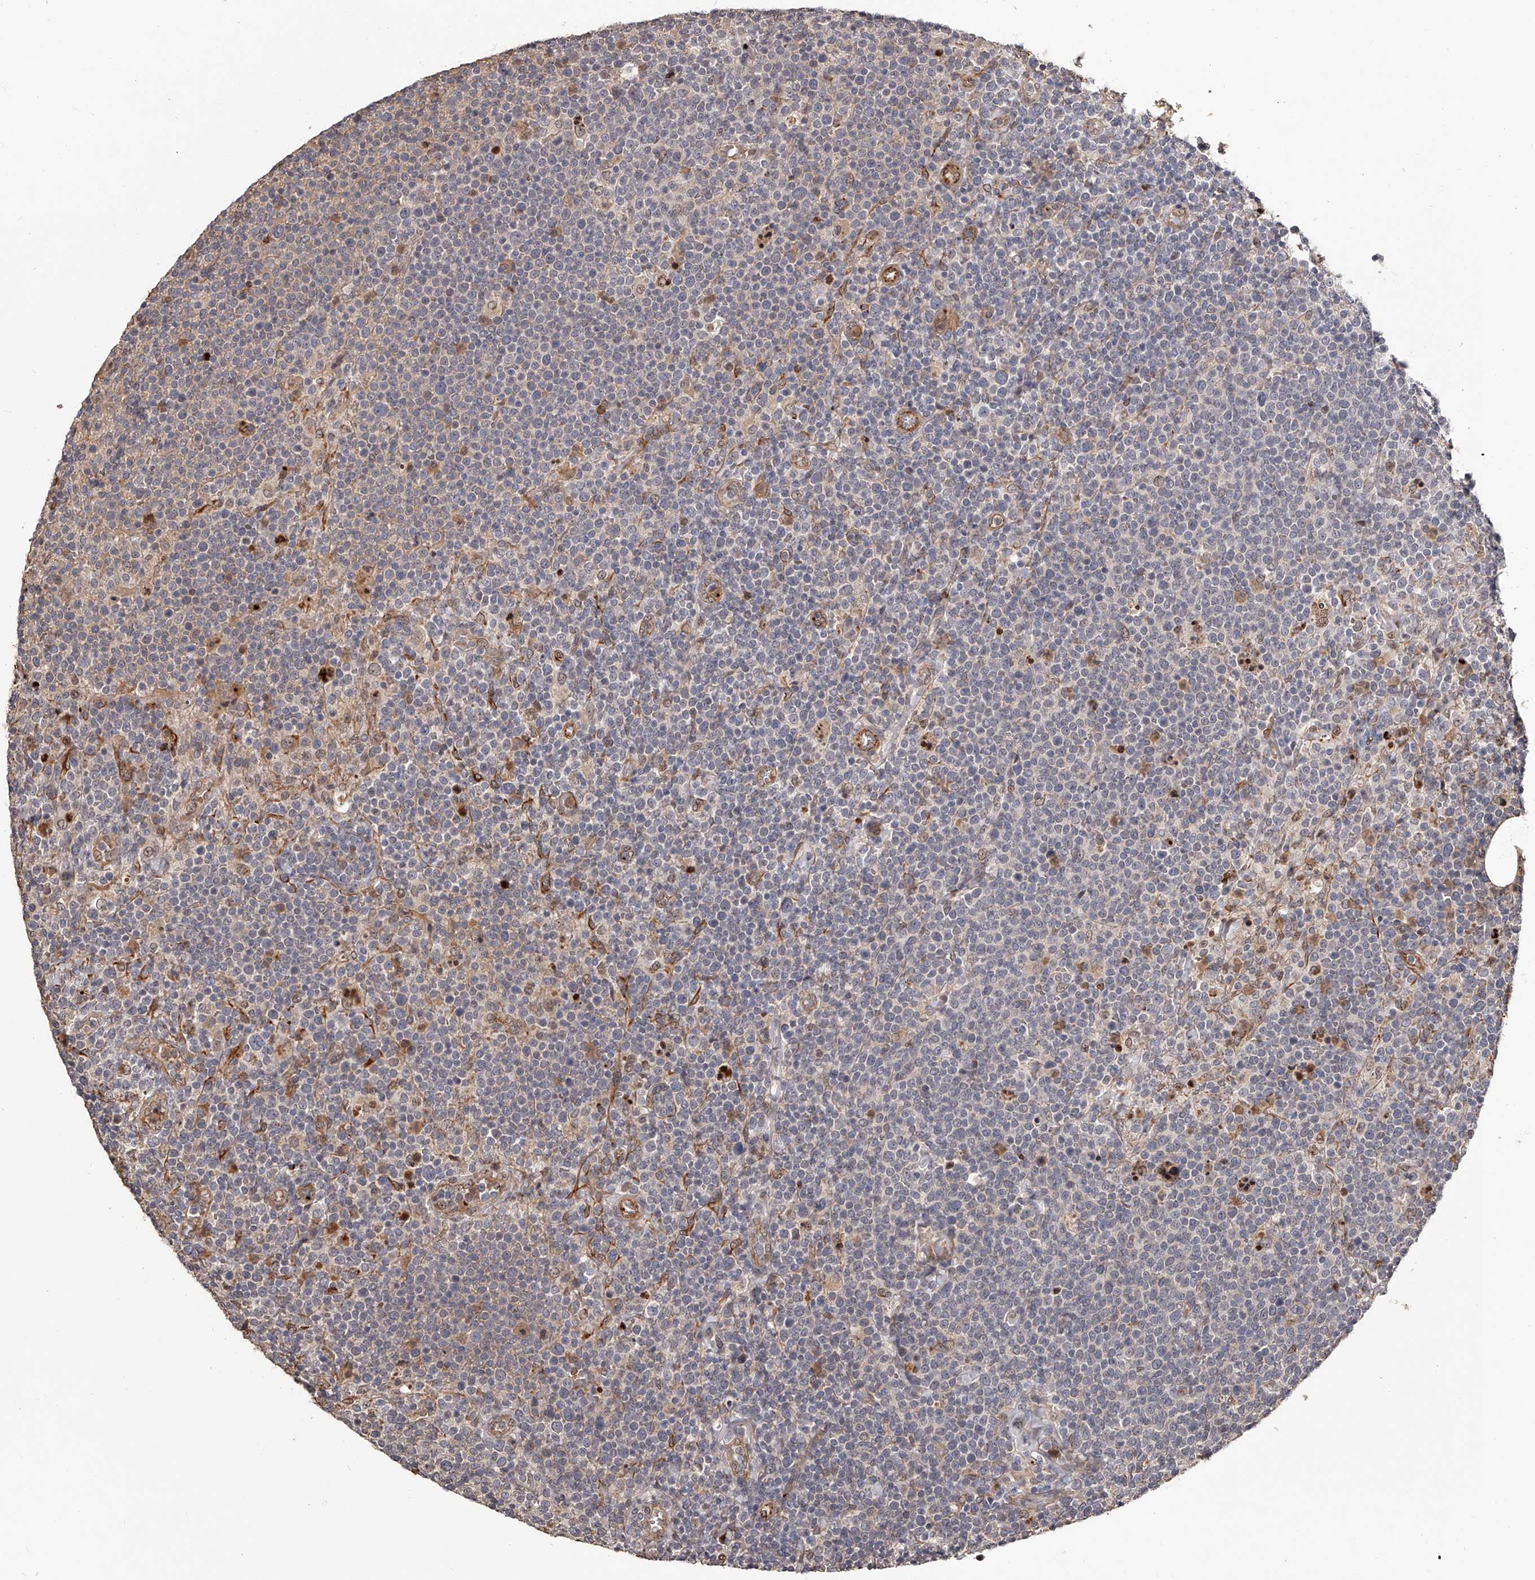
{"staining": {"intensity": "negative", "quantity": "none", "location": "none"}, "tissue": "lymphoma", "cell_type": "Tumor cells", "image_type": "cancer", "snomed": [{"axis": "morphology", "description": "Malignant lymphoma, non-Hodgkin's type, High grade"}, {"axis": "topography", "description": "Lymph node"}], "caption": "High magnification brightfield microscopy of lymphoma stained with DAB (brown) and counterstained with hematoxylin (blue): tumor cells show no significant expression. (DAB (3,3'-diaminobenzidine) IHC with hematoxylin counter stain).", "gene": "URGCP", "patient": {"sex": "male", "age": 61}}